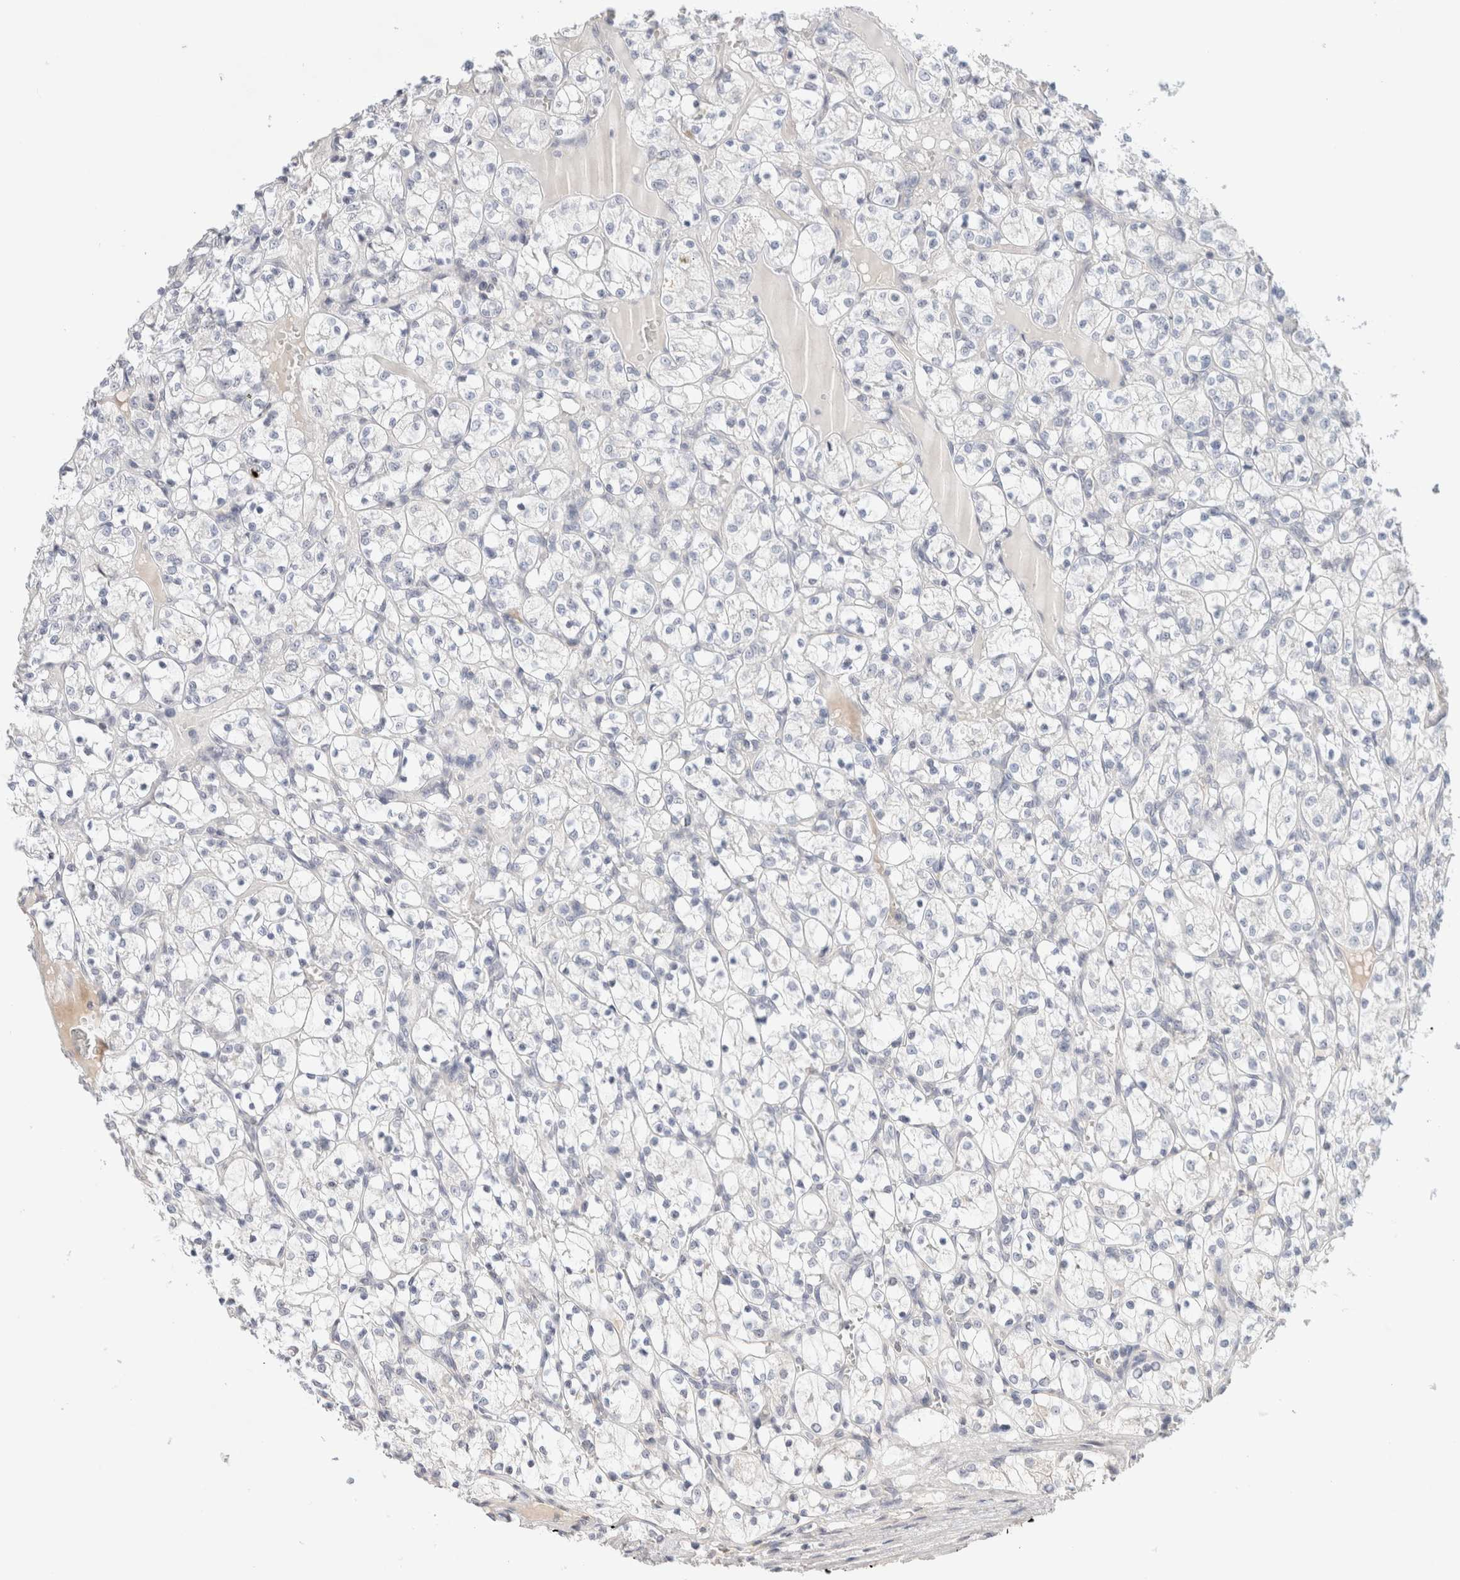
{"staining": {"intensity": "negative", "quantity": "none", "location": "none"}, "tissue": "renal cancer", "cell_type": "Tumor cells", "image_type": "cancer", "snomed": [{"axis": "morphology", "description": "Adenocarcinoma, NOS"}, {"axis": "topography", "description": "Kidney"}], "caption": "Immunohistochemistry (IHC) of human renal adenocarcinoma shows no expression in tumor cells.", "gene": "SPRTN", "patient": {"sex": "female", "age": 69}}